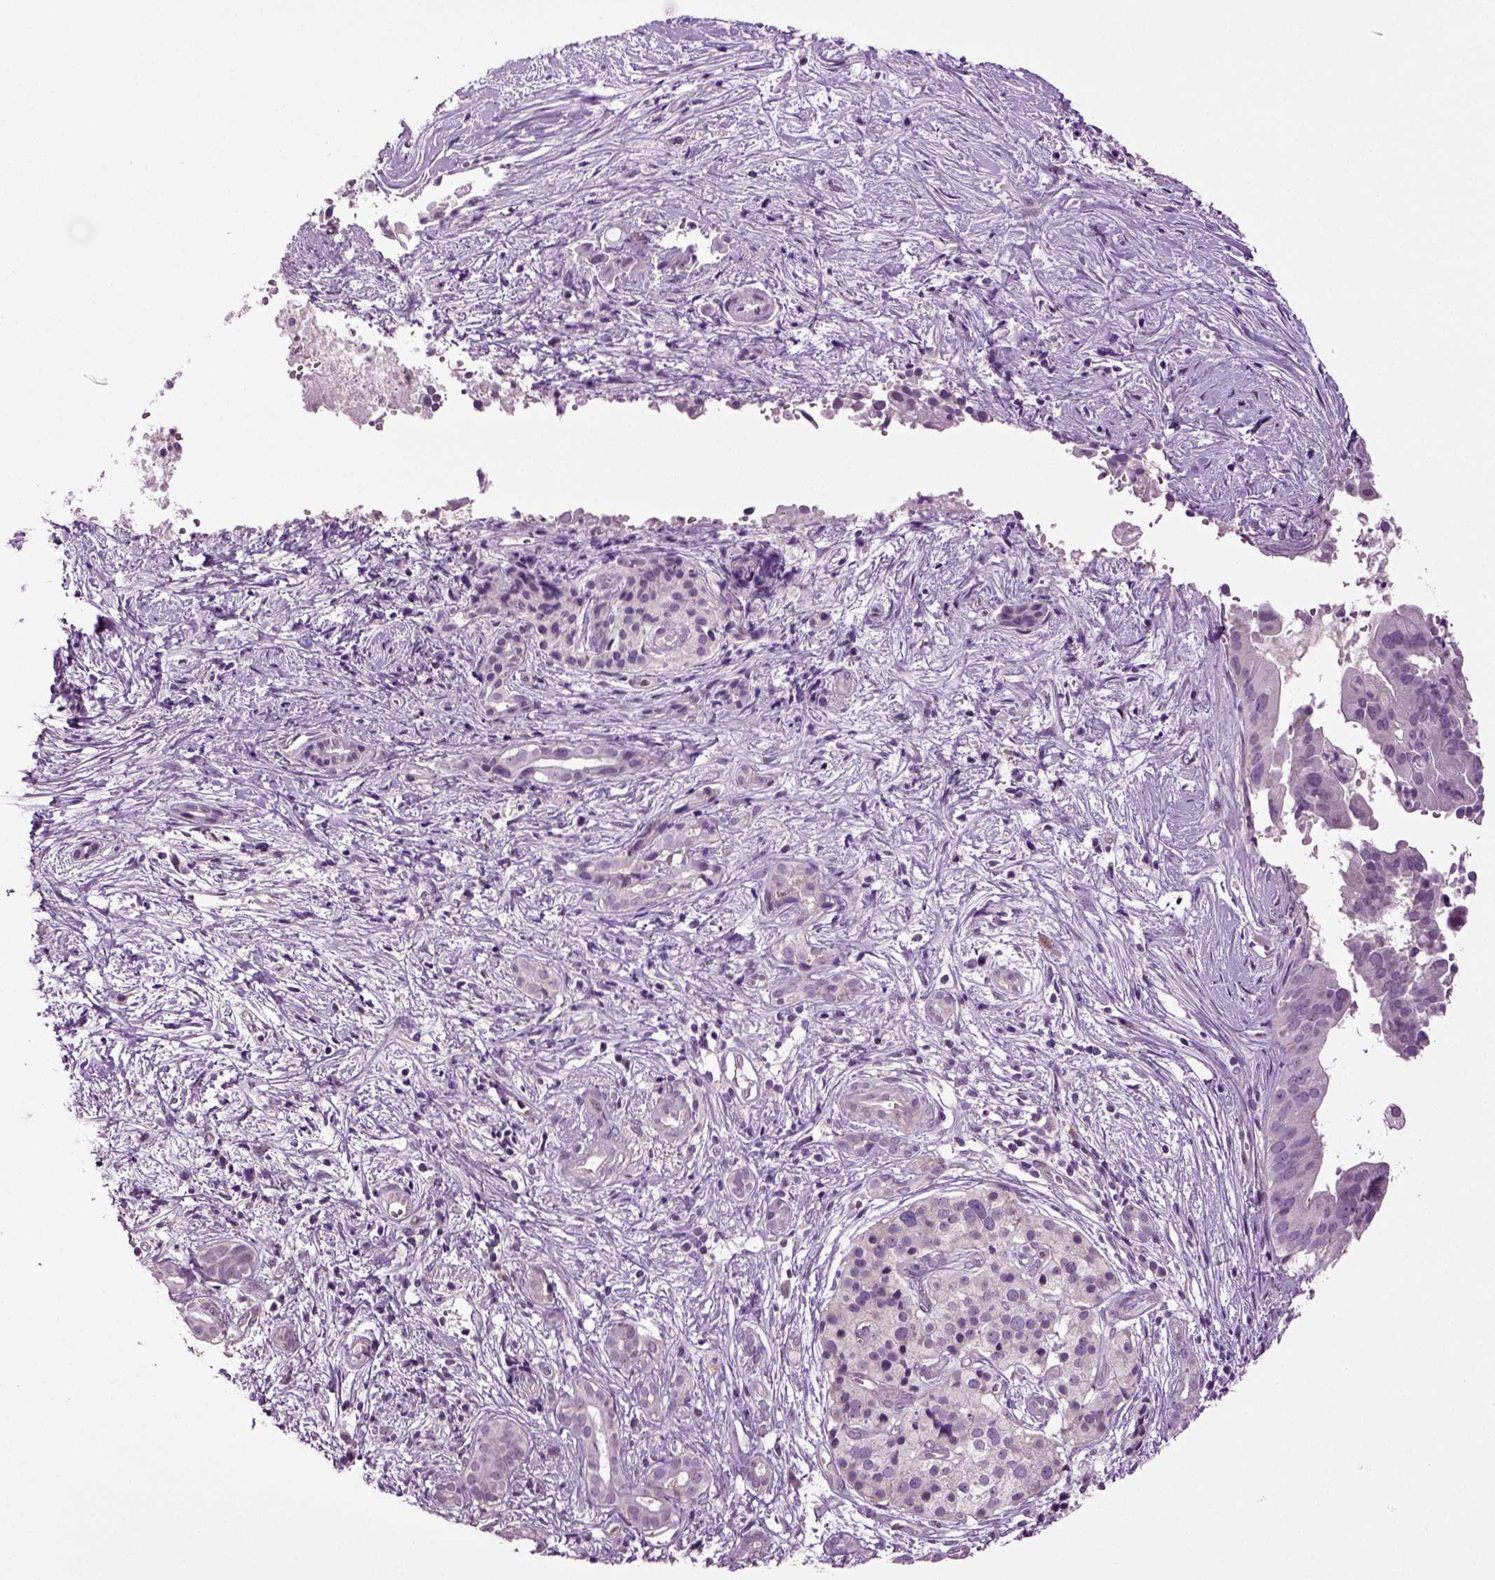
{"staining": {"intensity": "negative", "quantity": "none", "location": "none"}, "tissue": "pancreatic cancer", "cell_type": "Tumor cells", "image_type": "cancer", "snomed": [{"axis": "morphology", "description": "Adenocarcinoma, NOS"}, {"axis": "topography", "description": "Pancreas"}], "caption": "There is no significant positivity in tumor cells of adenocarcinoma (pancreatic).", "gene": "PLCH2", "patient": {"sex": "male", "age": 61}}